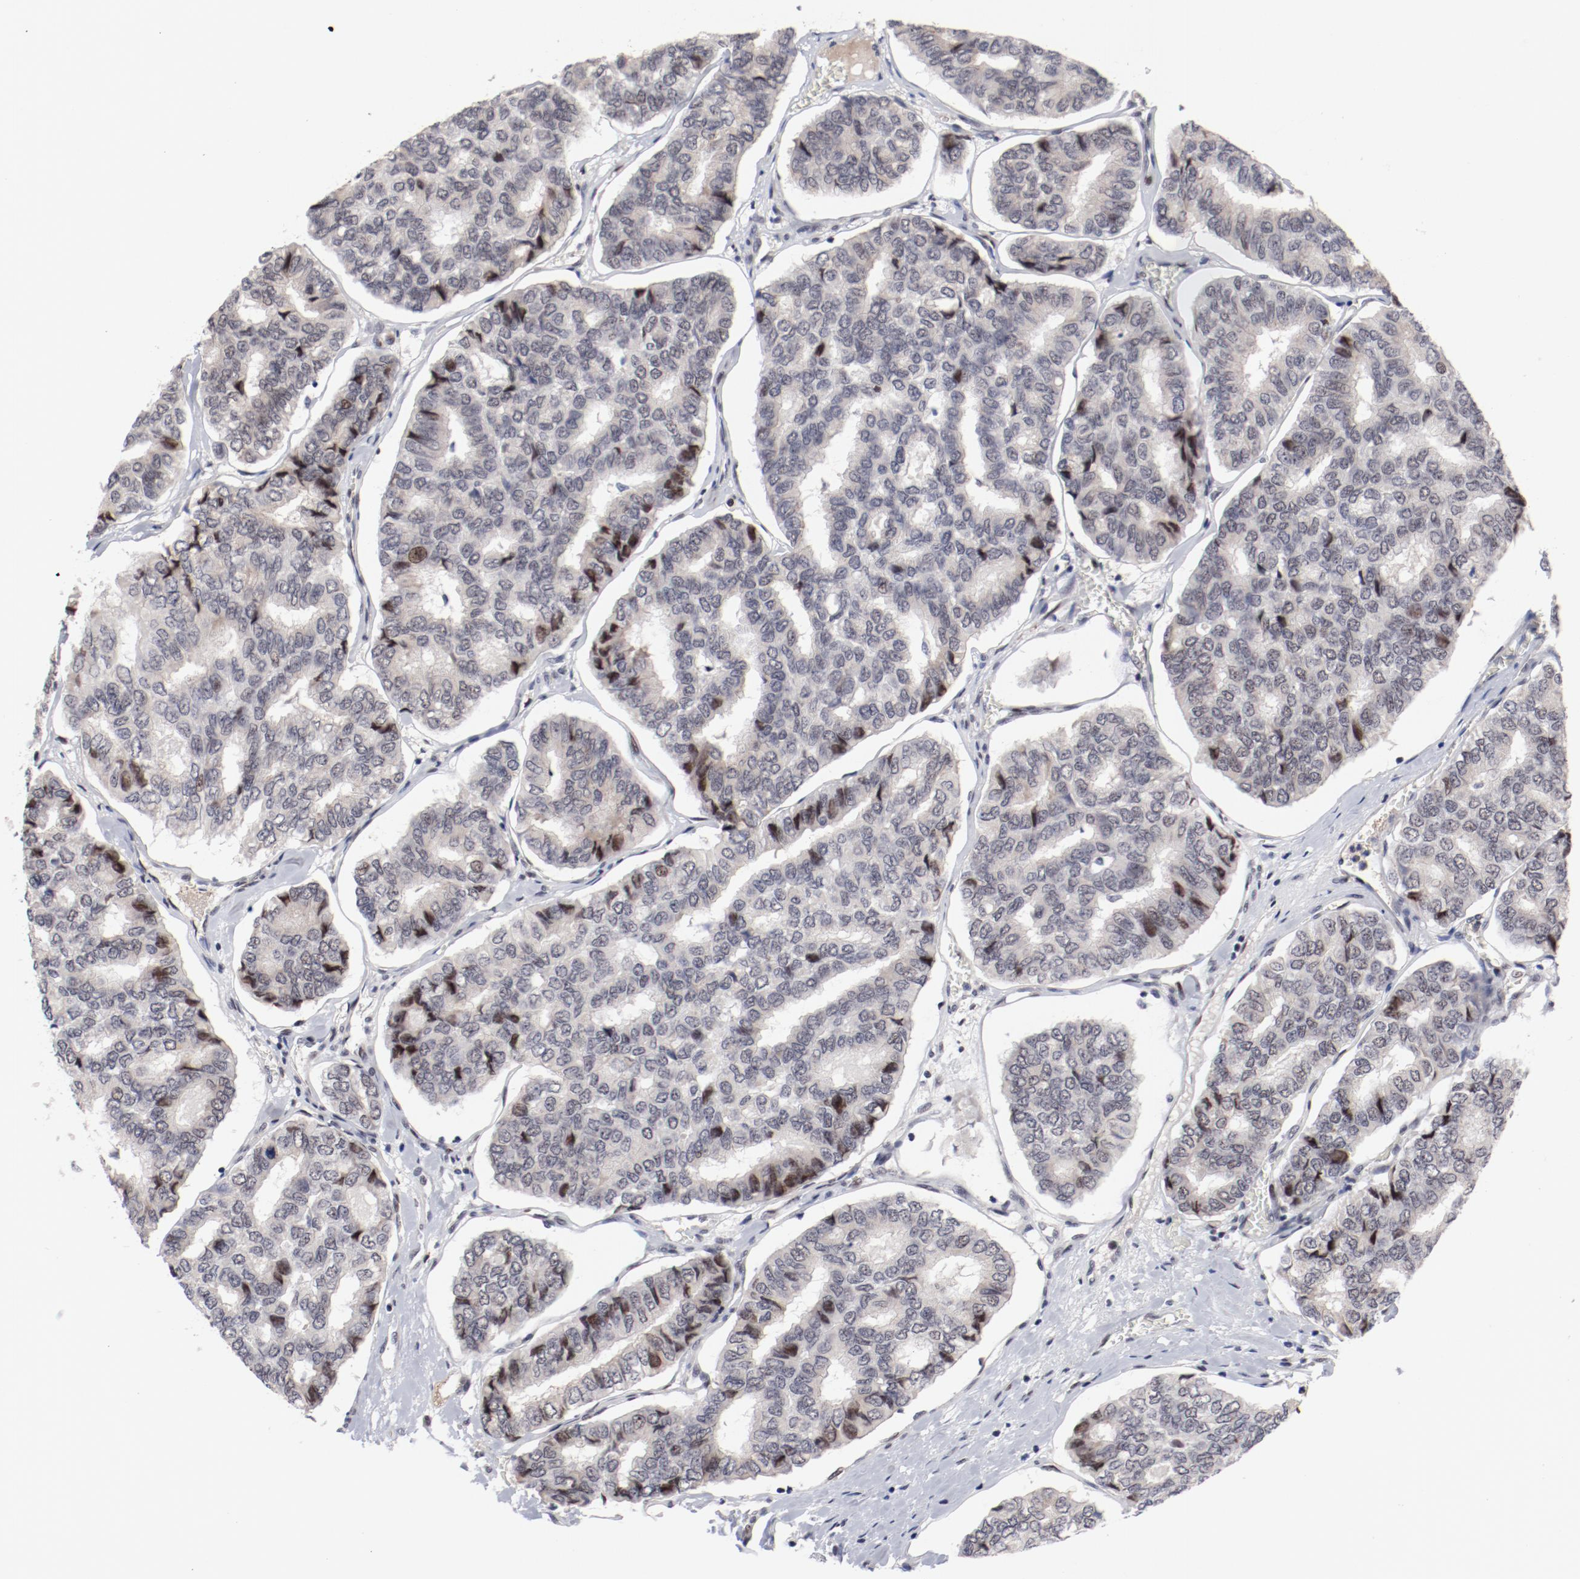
{"staining": {"intensity": "weak", "quantity": "<25%", "location": "nuclear"}, "tissue": "thyroid cancer", "cell_type": "Tumor cells", "image_type": "cancer", "snomed": [{"axis": "morphology", "description": "Papillary adenocarcinoma, NOS"}, {"axis": "topography", "description": "Thyroid gland"}], "caption": "A histopathology image of thyroid cancer (papillary adenocarcinoma) stained for a protein displays no brown staining in tumor cells. (DAB (3,3'-diaminobenzidine) immunohistochemistry (IHC) visualized using brightfield microscopy, high magnification).", "gene": "FSCB", "patient": {"sex": "female", "age": 35}}